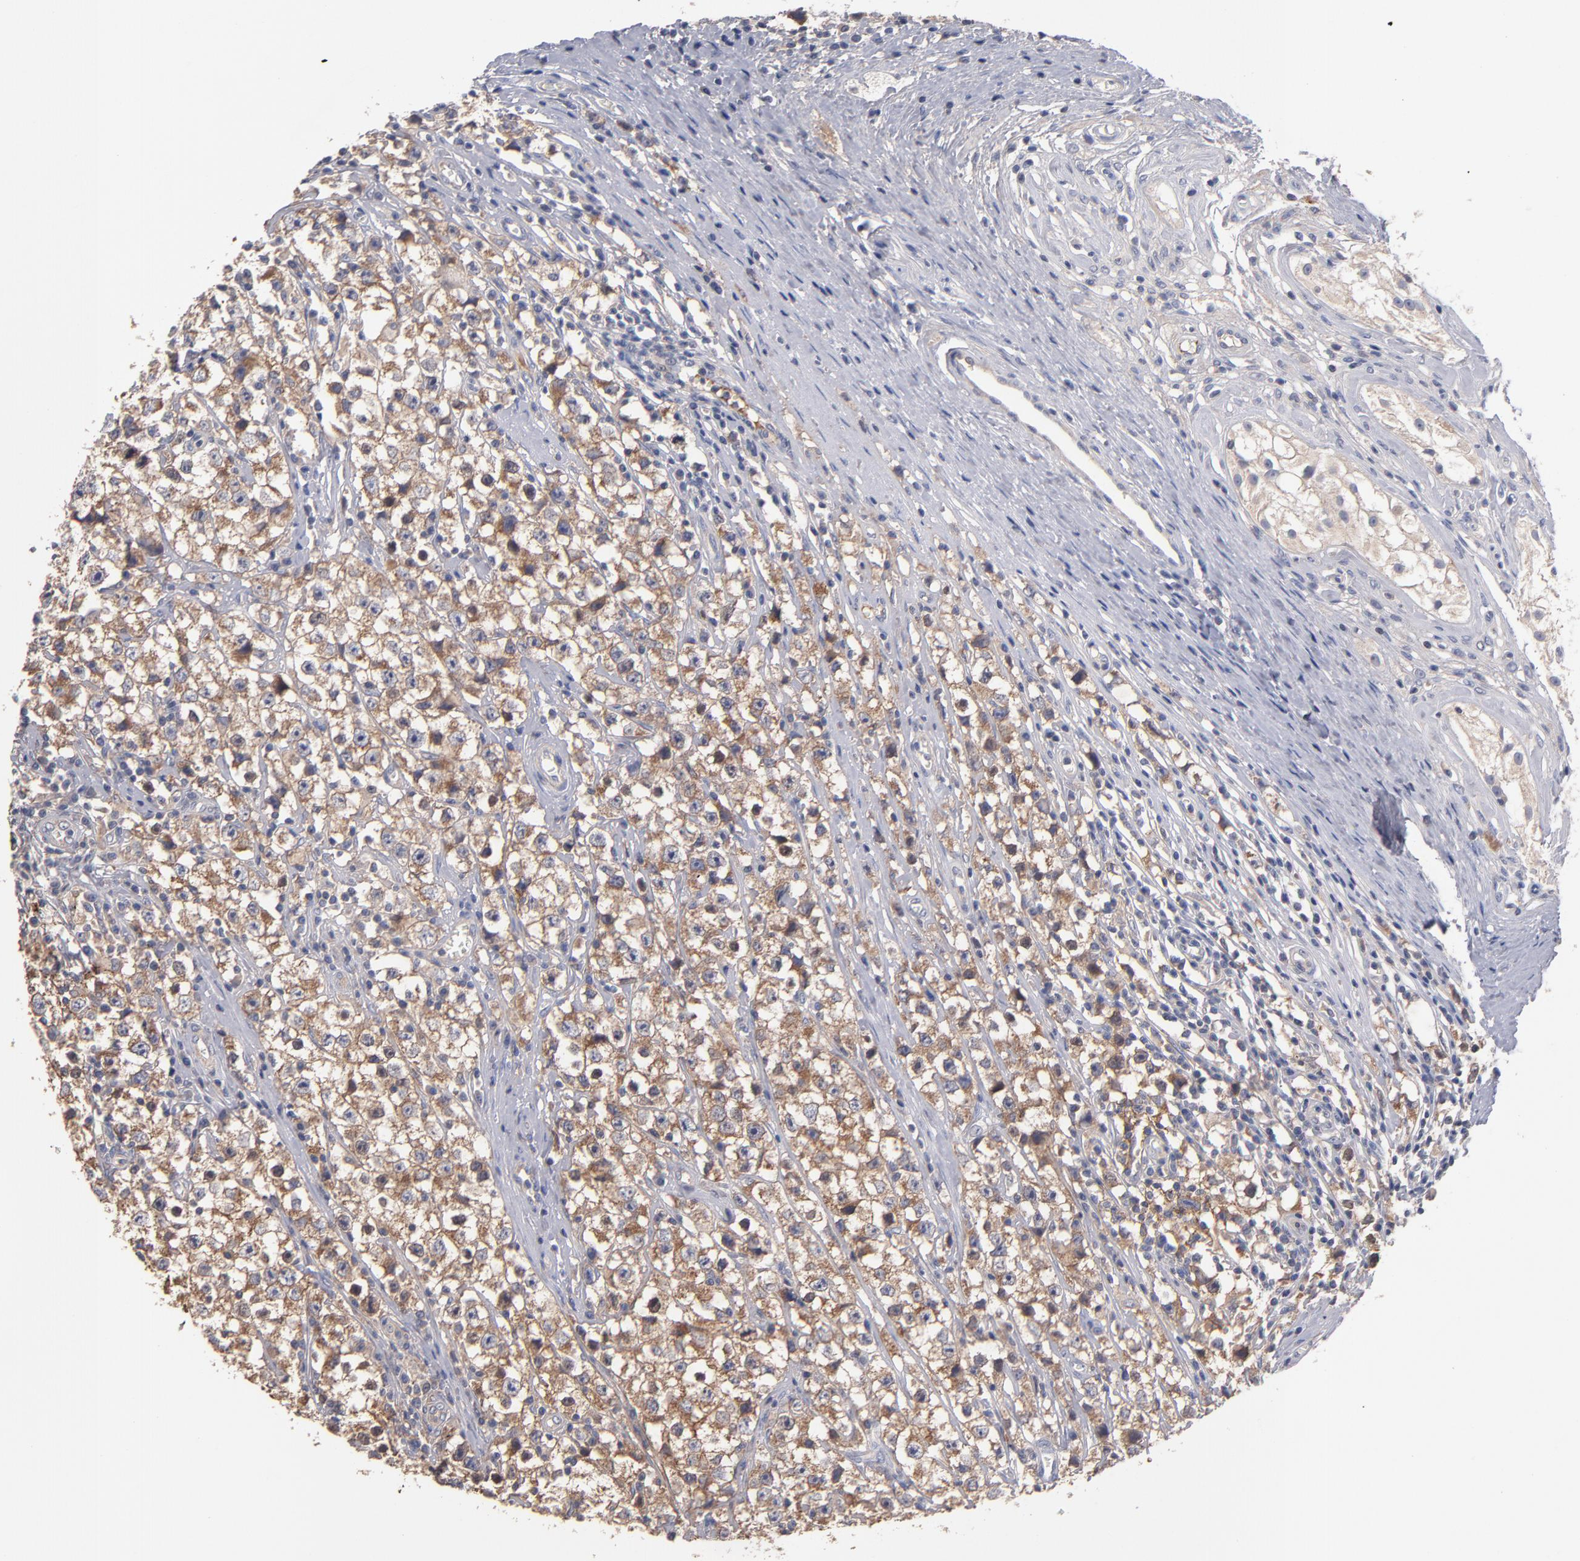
{"staining": {"intensity": "moderate", "quantity": ">75%", "location": "cytoplasmic/membranous"}, "tissue": "testis cancer", "cell_type": "Tumor cells", "image_type": "cancer", "snomed": [{"axis": "morphology", "description": "Seminoma, NOS"}, {"axis": "topography", "description": "Testis"}], "caption": "Tumor cells reveal medium levels of moderate cytoplasmic/membranous positivity in approximately >75% of cells in human testis cancer.", "gene": "DACT1", "patient": {"sex": "male", "age": 35}}